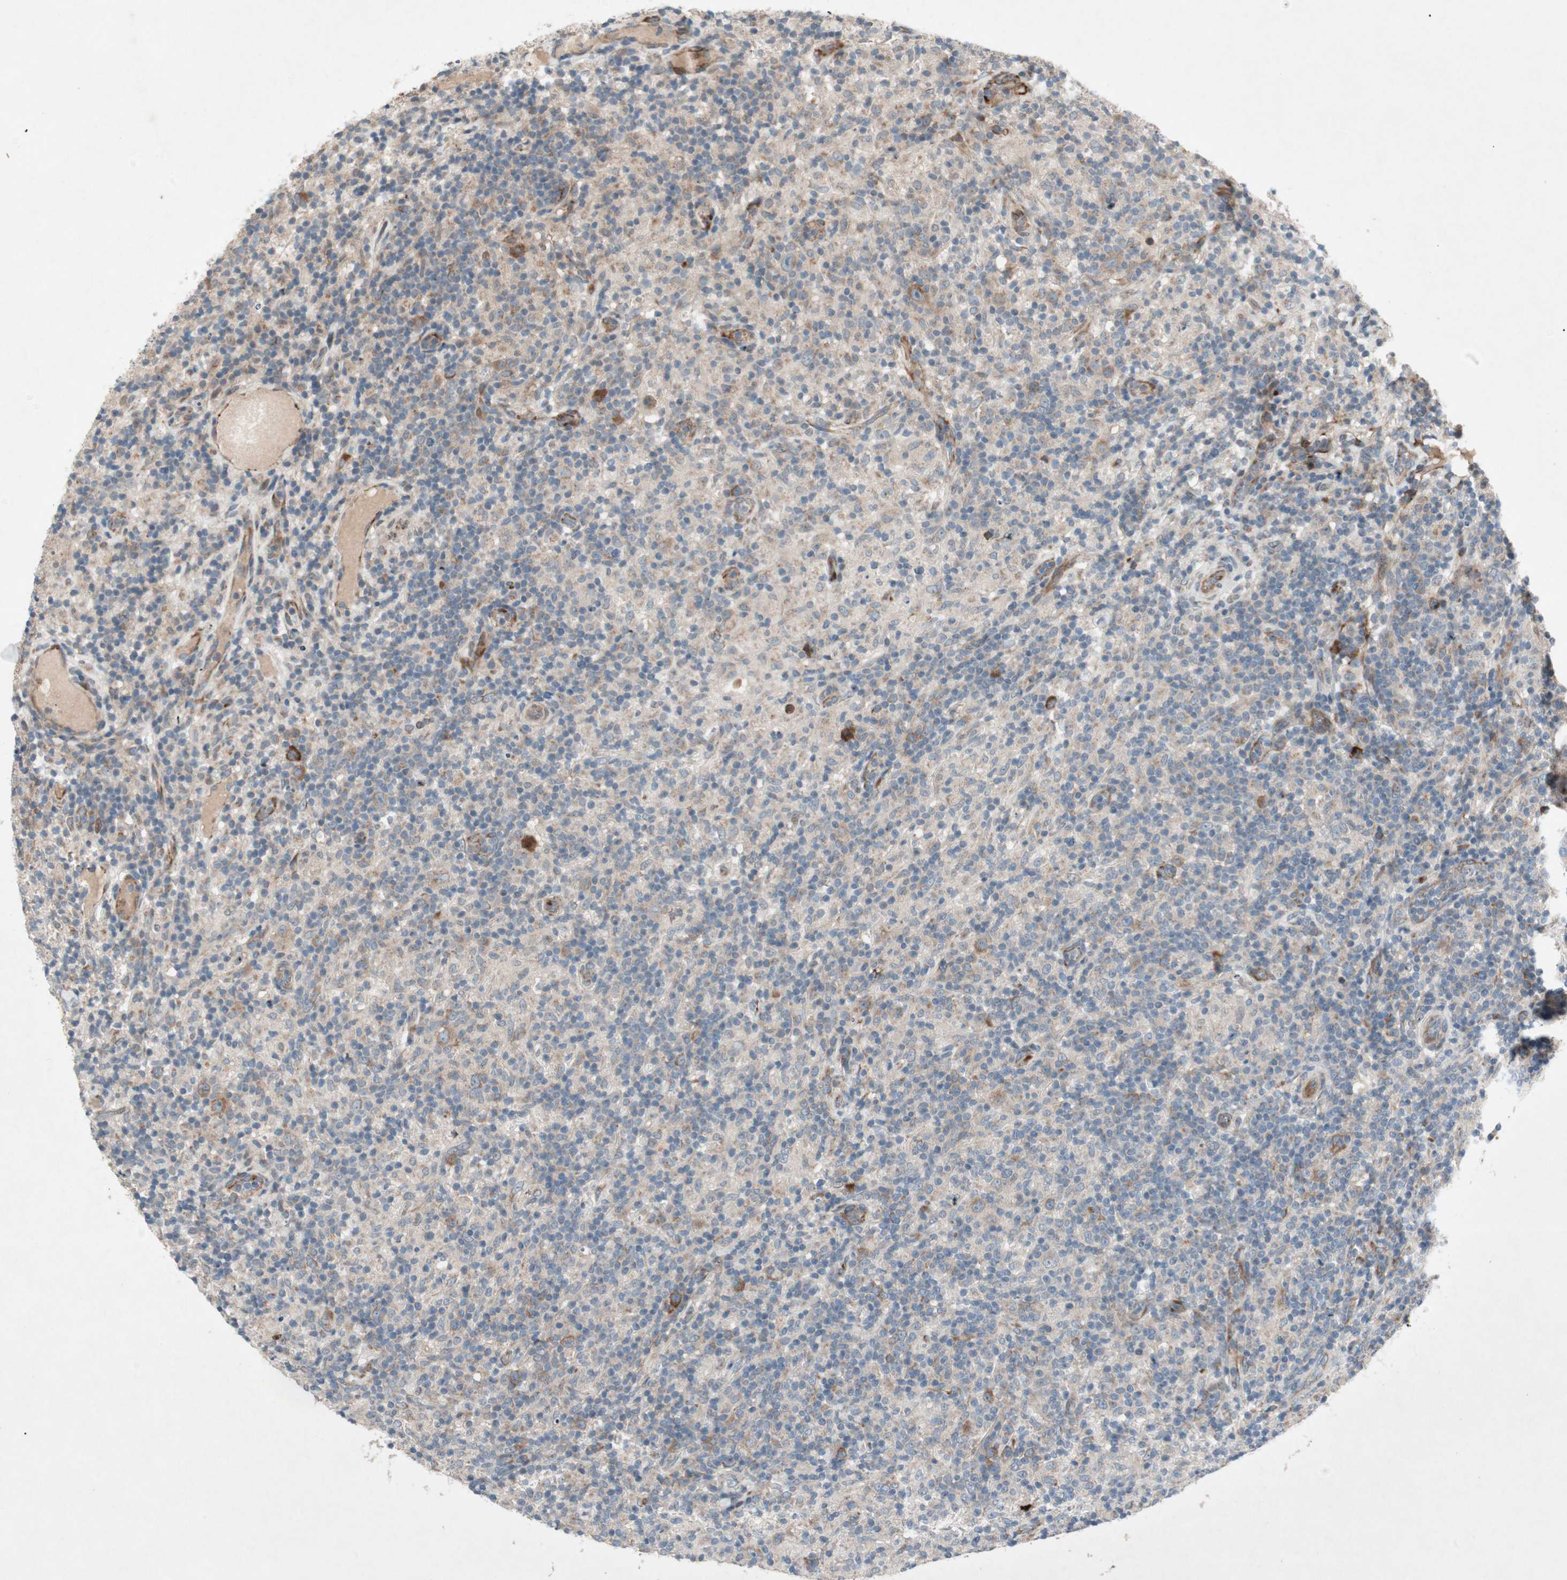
{"staining": {"intensity": "moderate", "quantity": ">75%", "location": "cytoplasmic/membranous"}, "tissue": "lymphoma", "cell_type": "Tumor cells", "image_type": "cancer", "snomed": [{"axis": "morphology", "description": "Hodgkin's disease, NOS"}, {"axis": "topography", "description": "Lymph node"}], "caption": "Lymphoma was stained to show a protein in brown. There is medium levels of moderate cytoplasmic/membranous staining in approximately >75% of tumor cells.", "gene": "APOO", "patient": {"sex": "male", "age": 70}}